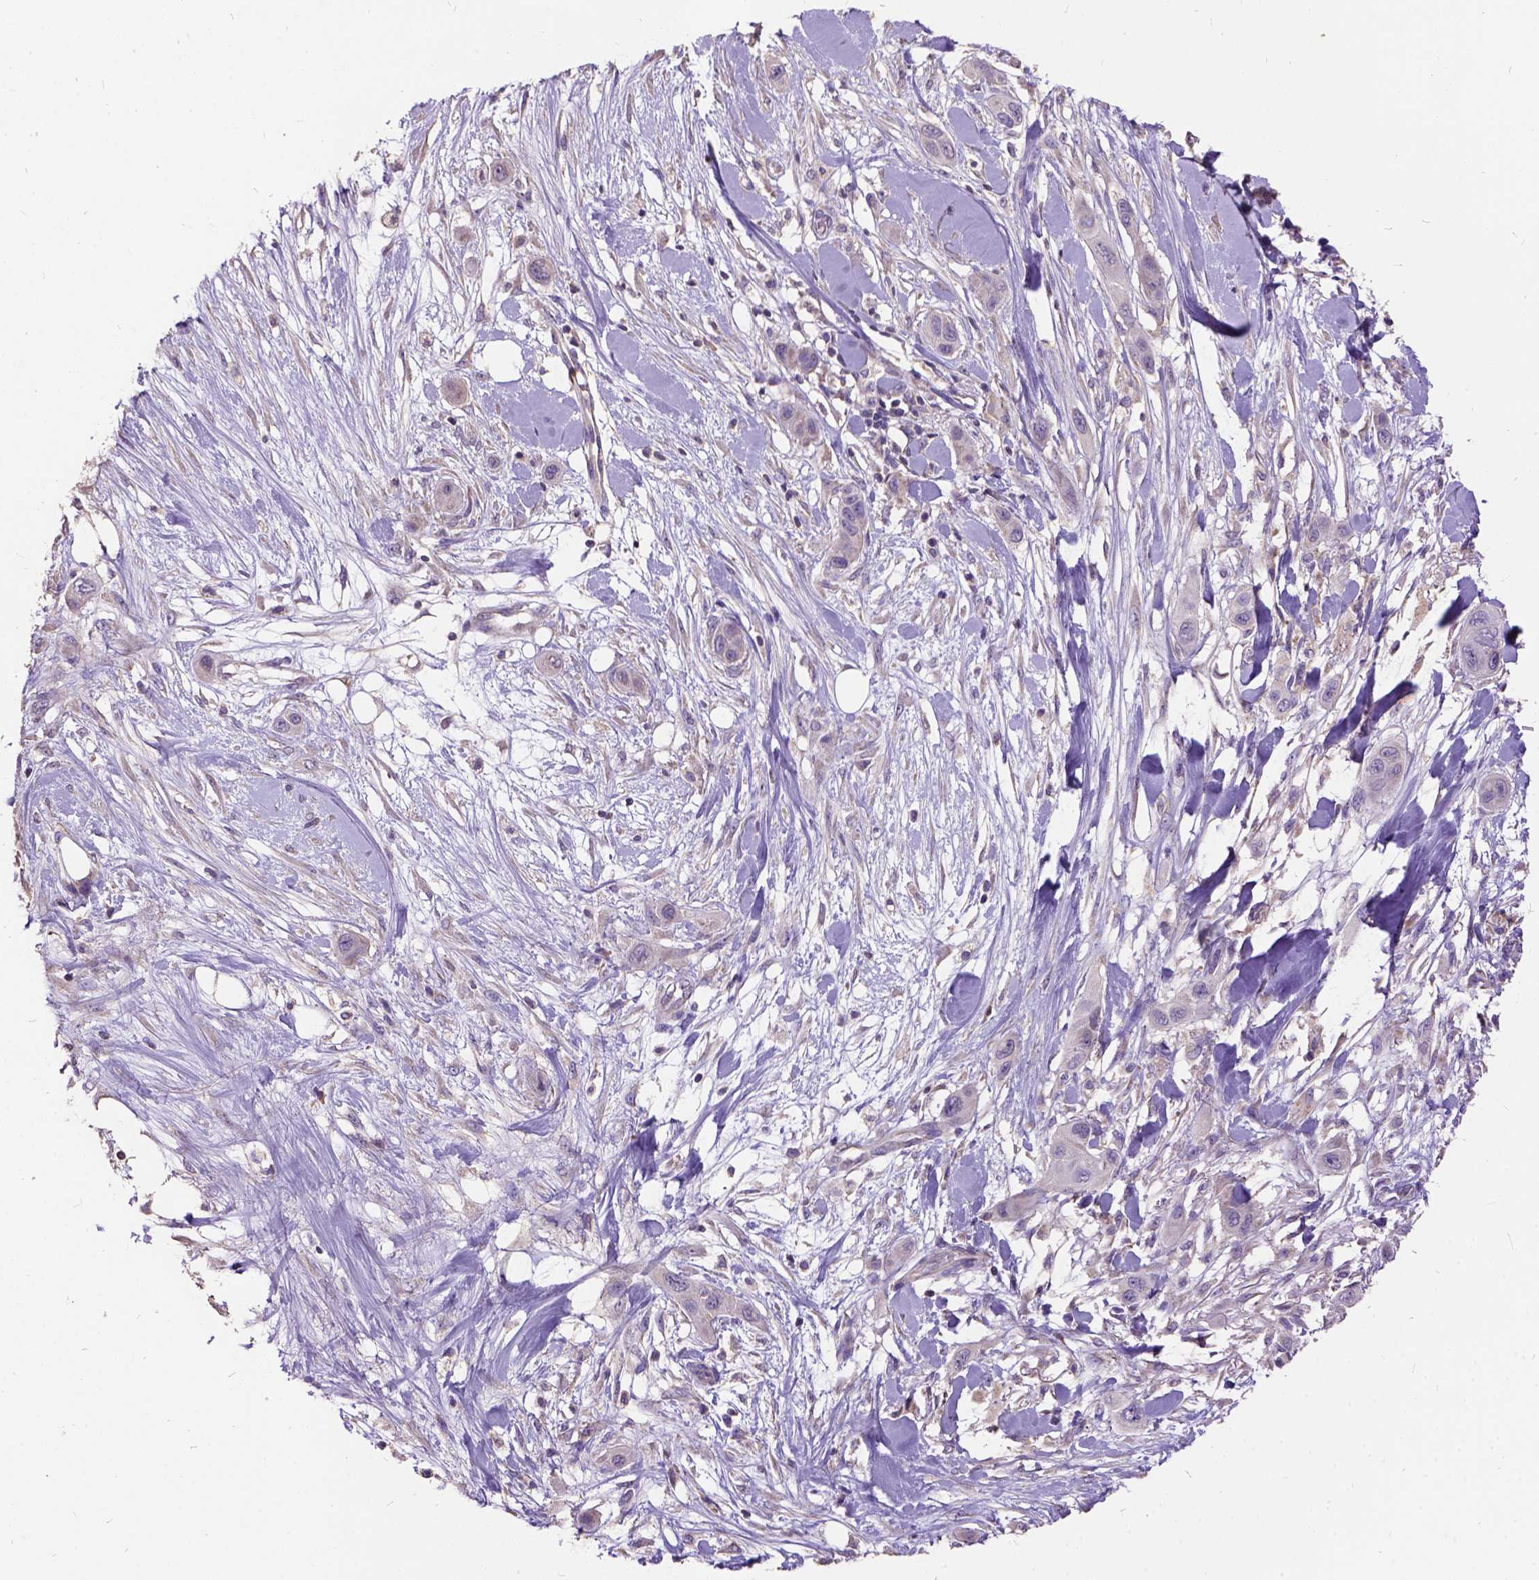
{"staining": {"intensity": "negative", "quantity": "none", "location": "none"}, "tissue": "skin cancer", "cell_type": "Tumor cells", "image_type": "cancer", "snomed": [{"axis": "morphology", "description": "Squamous cell carcinoma, NOS"}, {"axis": "topography", "description": "Skin"}], "caption": "Histopathology image shows no protein staining in tumor cells of skin squamous cell carcinoma tissue.", "gene": "DQX1", "patient": {"sex": "male", "age": 79}}